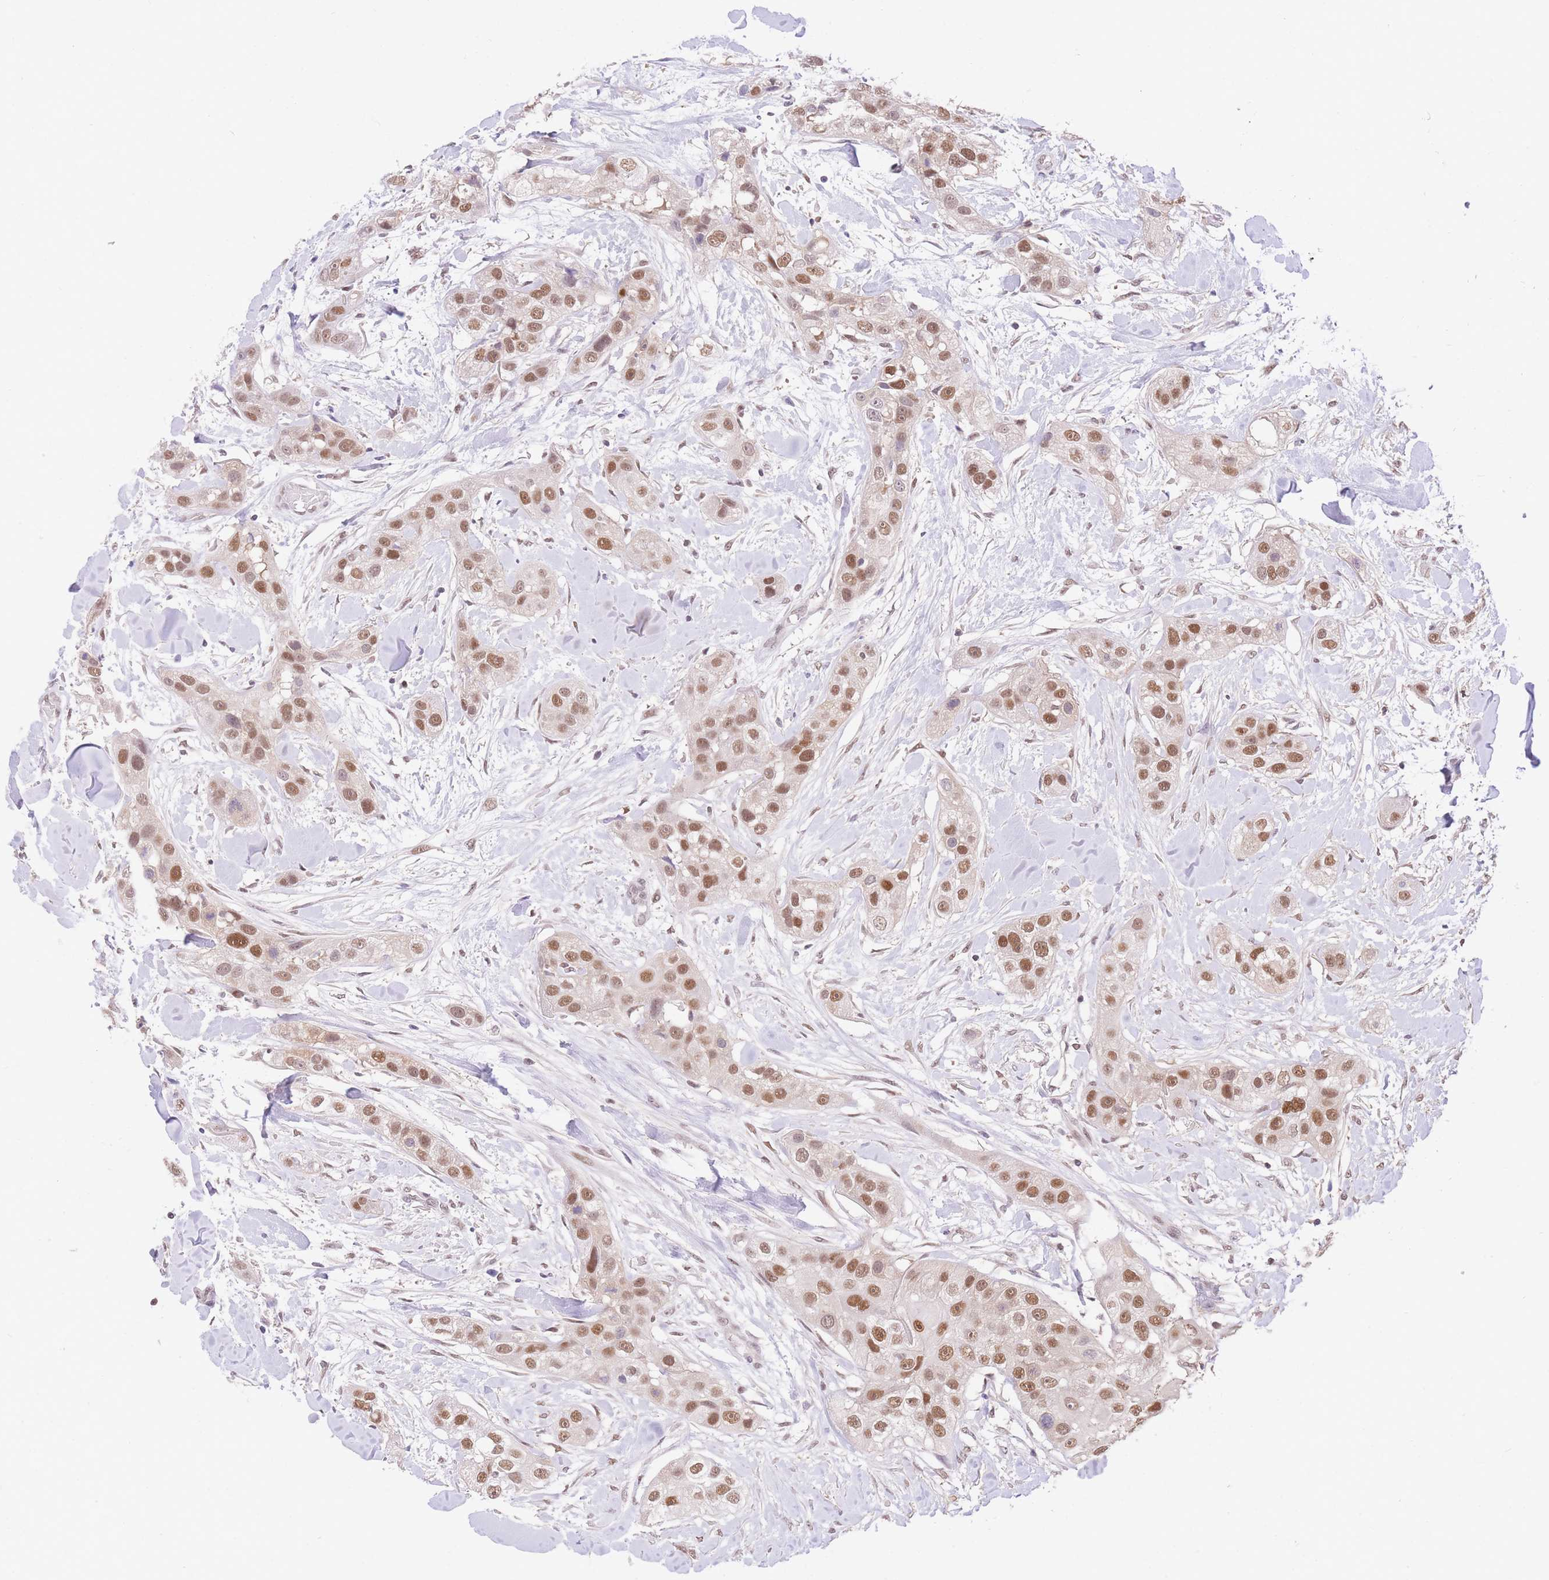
{"staining": {"intensity": "moderate", "quantity": ">75%", "location": "nuclear"}, "tissue": "head and neck cancer", "cell_type": "Tumor cells", "image_type": "cancer", "snomed": [{"axis": "morphology", "description": "Normal tissue, NOS"}, {"axis": "morphology", "description": "Squamous cell carcinoma, NOS"}, {"axis": "topography", "description": "Skeletal muscle"}, {"axis": "topography", "description": "Head-Neck"}], "caption": "DAB immunohistochemical staining of squamous cell carcinoma (head and neck) displays moderate nuclear protein expression in about >75% of tumor cells.", "gene": "UBXN7", "patient": {"sex": "male", "age": 51}}